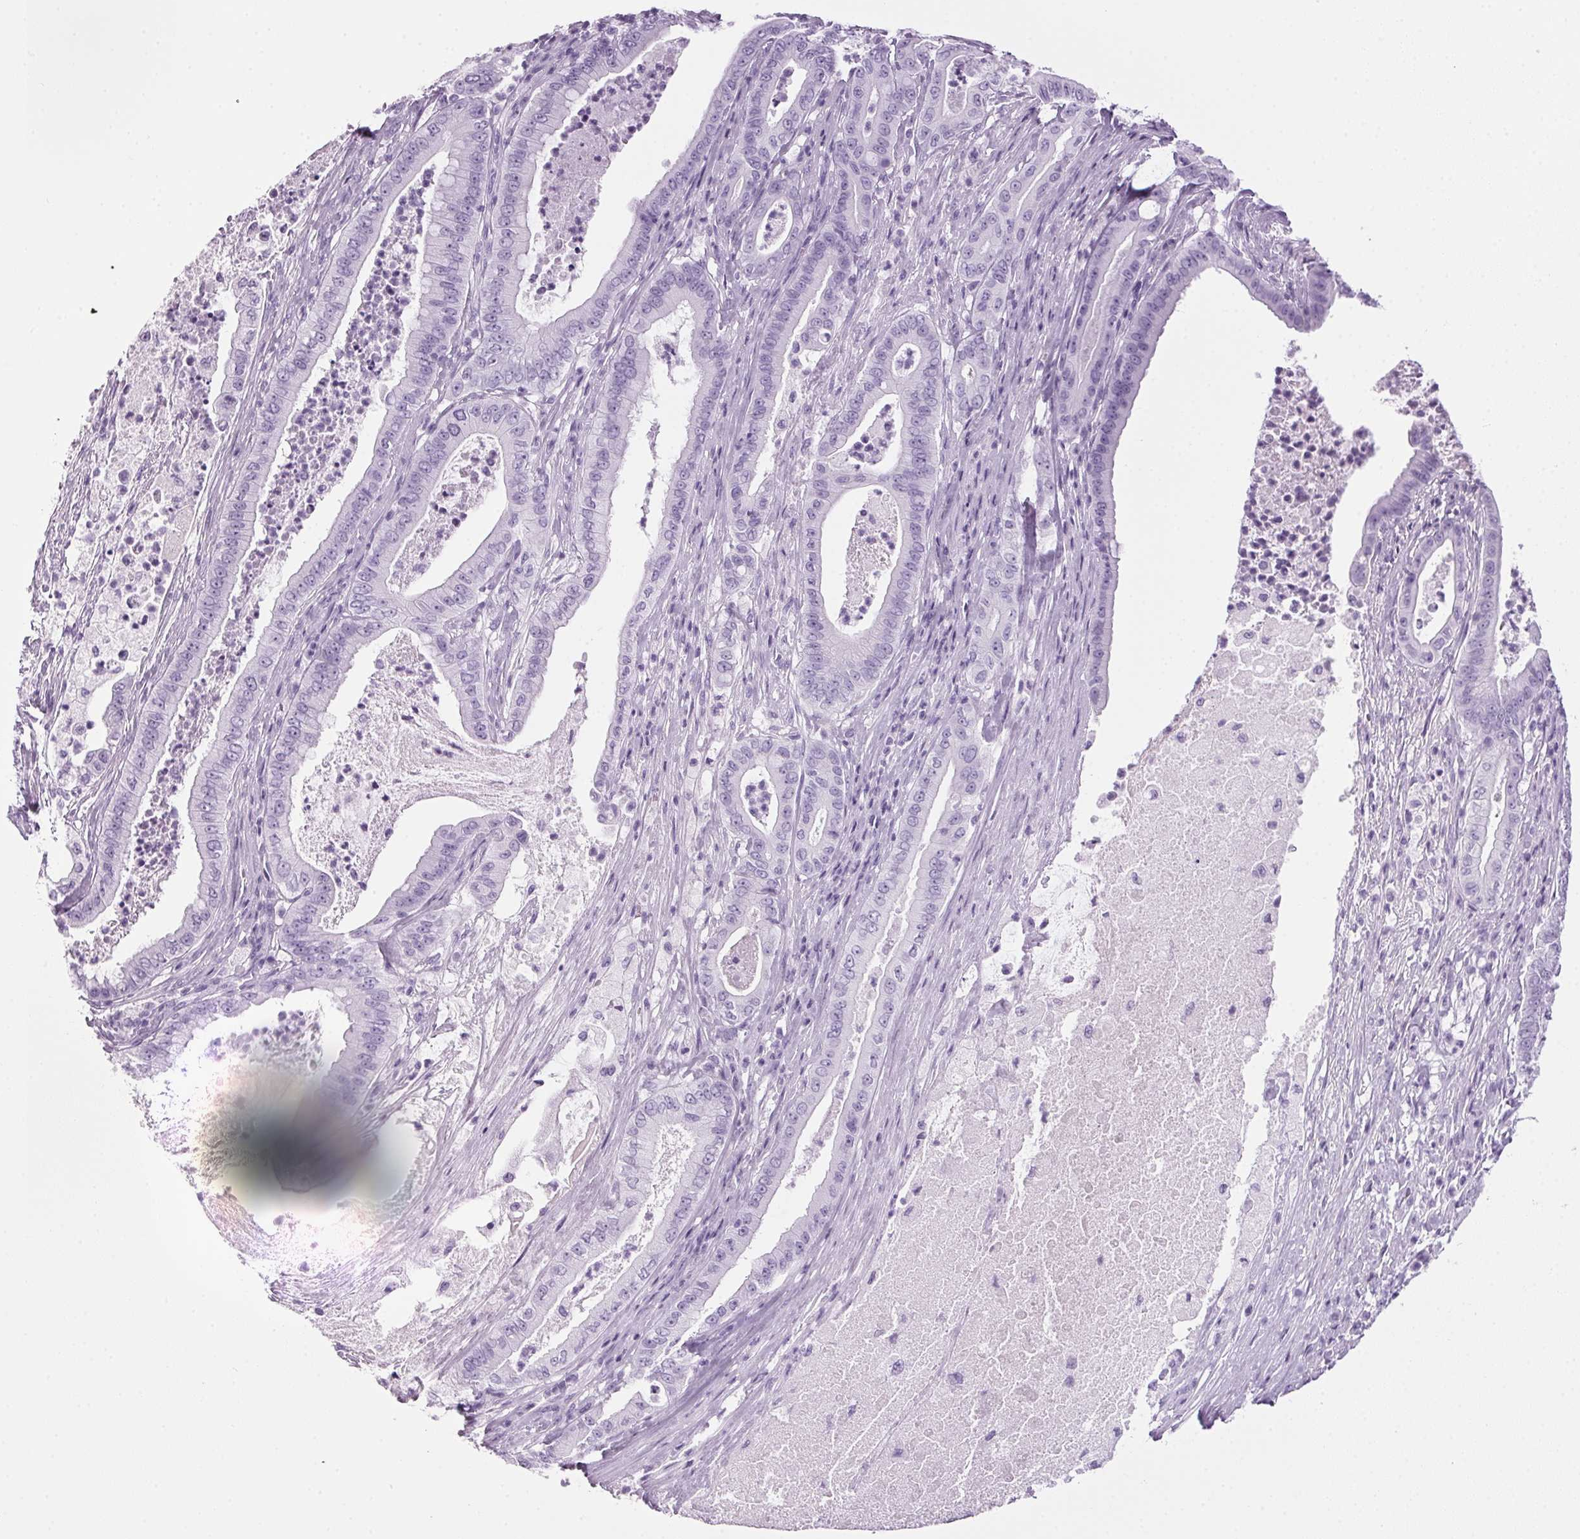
{"staining": {"intensity": "negative", "quantity": "none", "location": "none"}, "tissue": "pancreatic cancer", "cell_type": "Tumor cells", "image_type": "cancer", "snomed": [{"axis": "morphology", "description": "Adenocarcinoma, NOS"}, {"axis": "topography", "description": "Pancreas"}], "caption": "The IHC image has no significant positivity in tumor cells of pancreatic cancer (adenocarcinoma) tissue.", "gene": "PPP1R1A", "patient": {"sex": "male", "age": 71}}